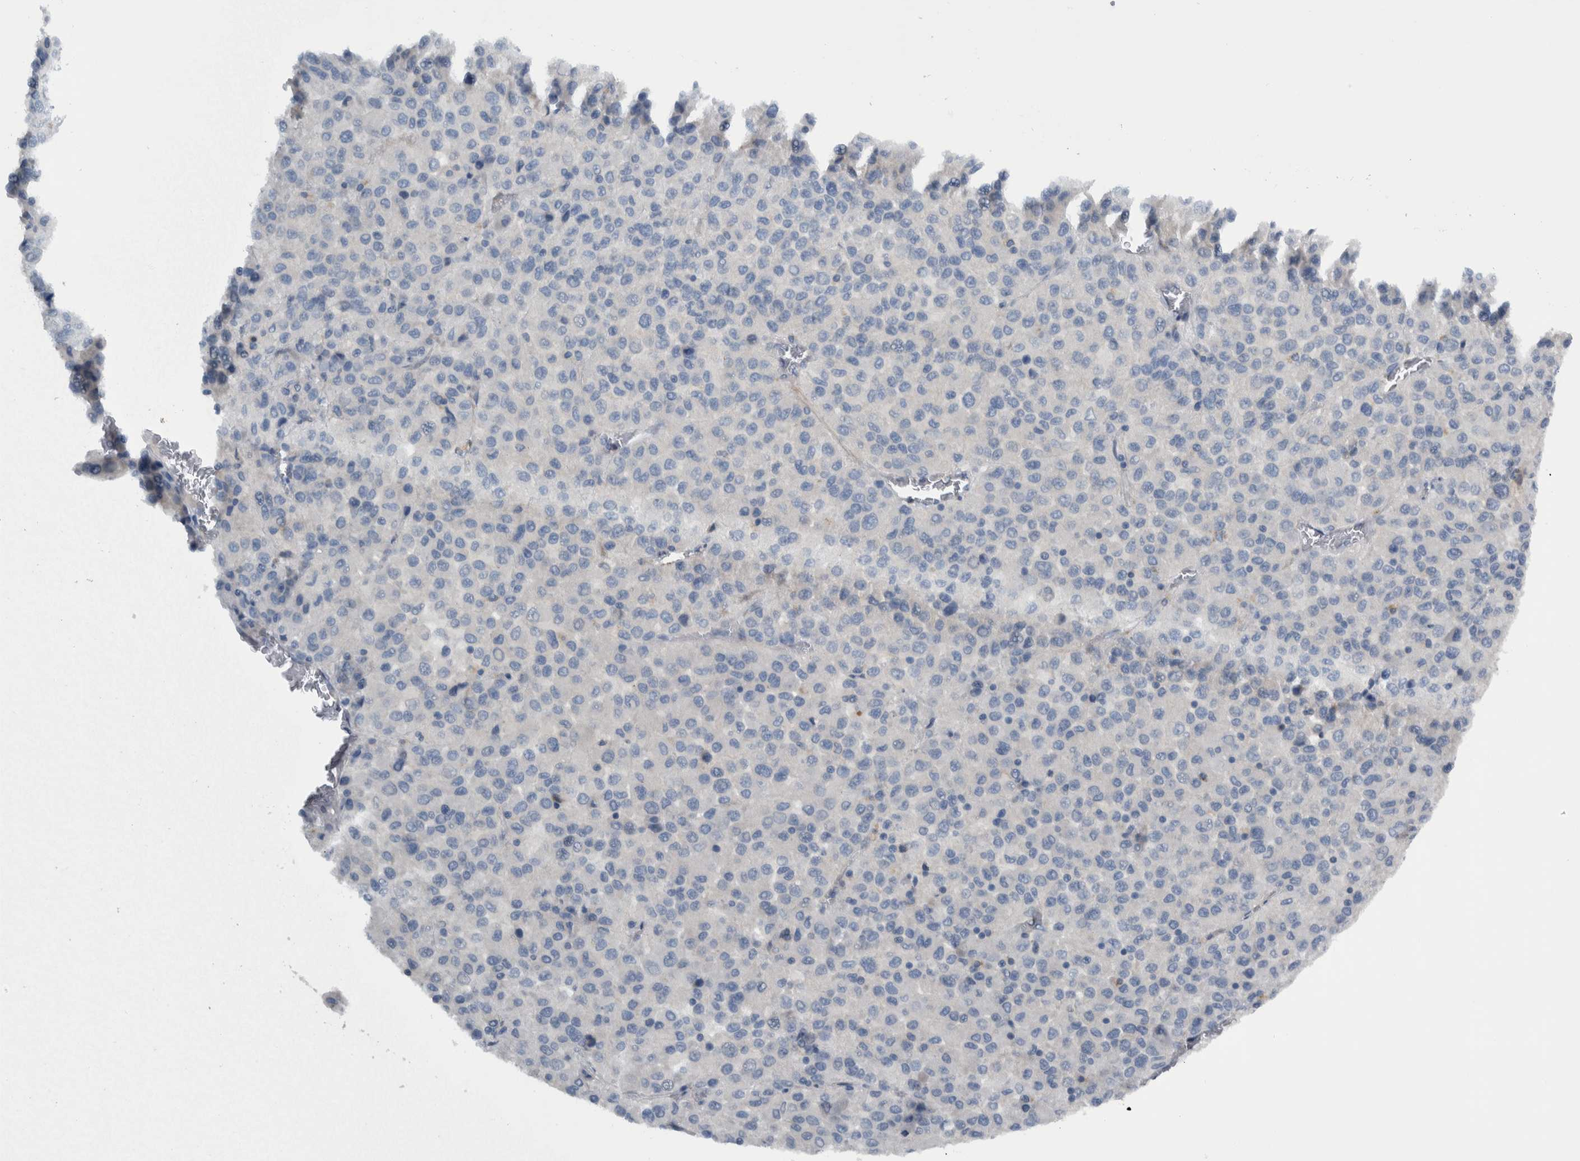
{"staining": {"intensity": "negative", "quantity": "none", "location": "none"}, "tissue": "melanoma", "cell_type": "Tumor cells", "image_type": "cancer", "snomed": [{"axis": "morphology", "description": "Malignant melanoma, Metastatic site"}, {"axis": "topography", "description": "Lung"}], "caption": "Immunohistochemistry micrograph of human melanoma stained for a protein (brown), which shows no positivity in tumor cells.", "gene": "NT5C2", "patient": {"sex": "male", "age": 64}}